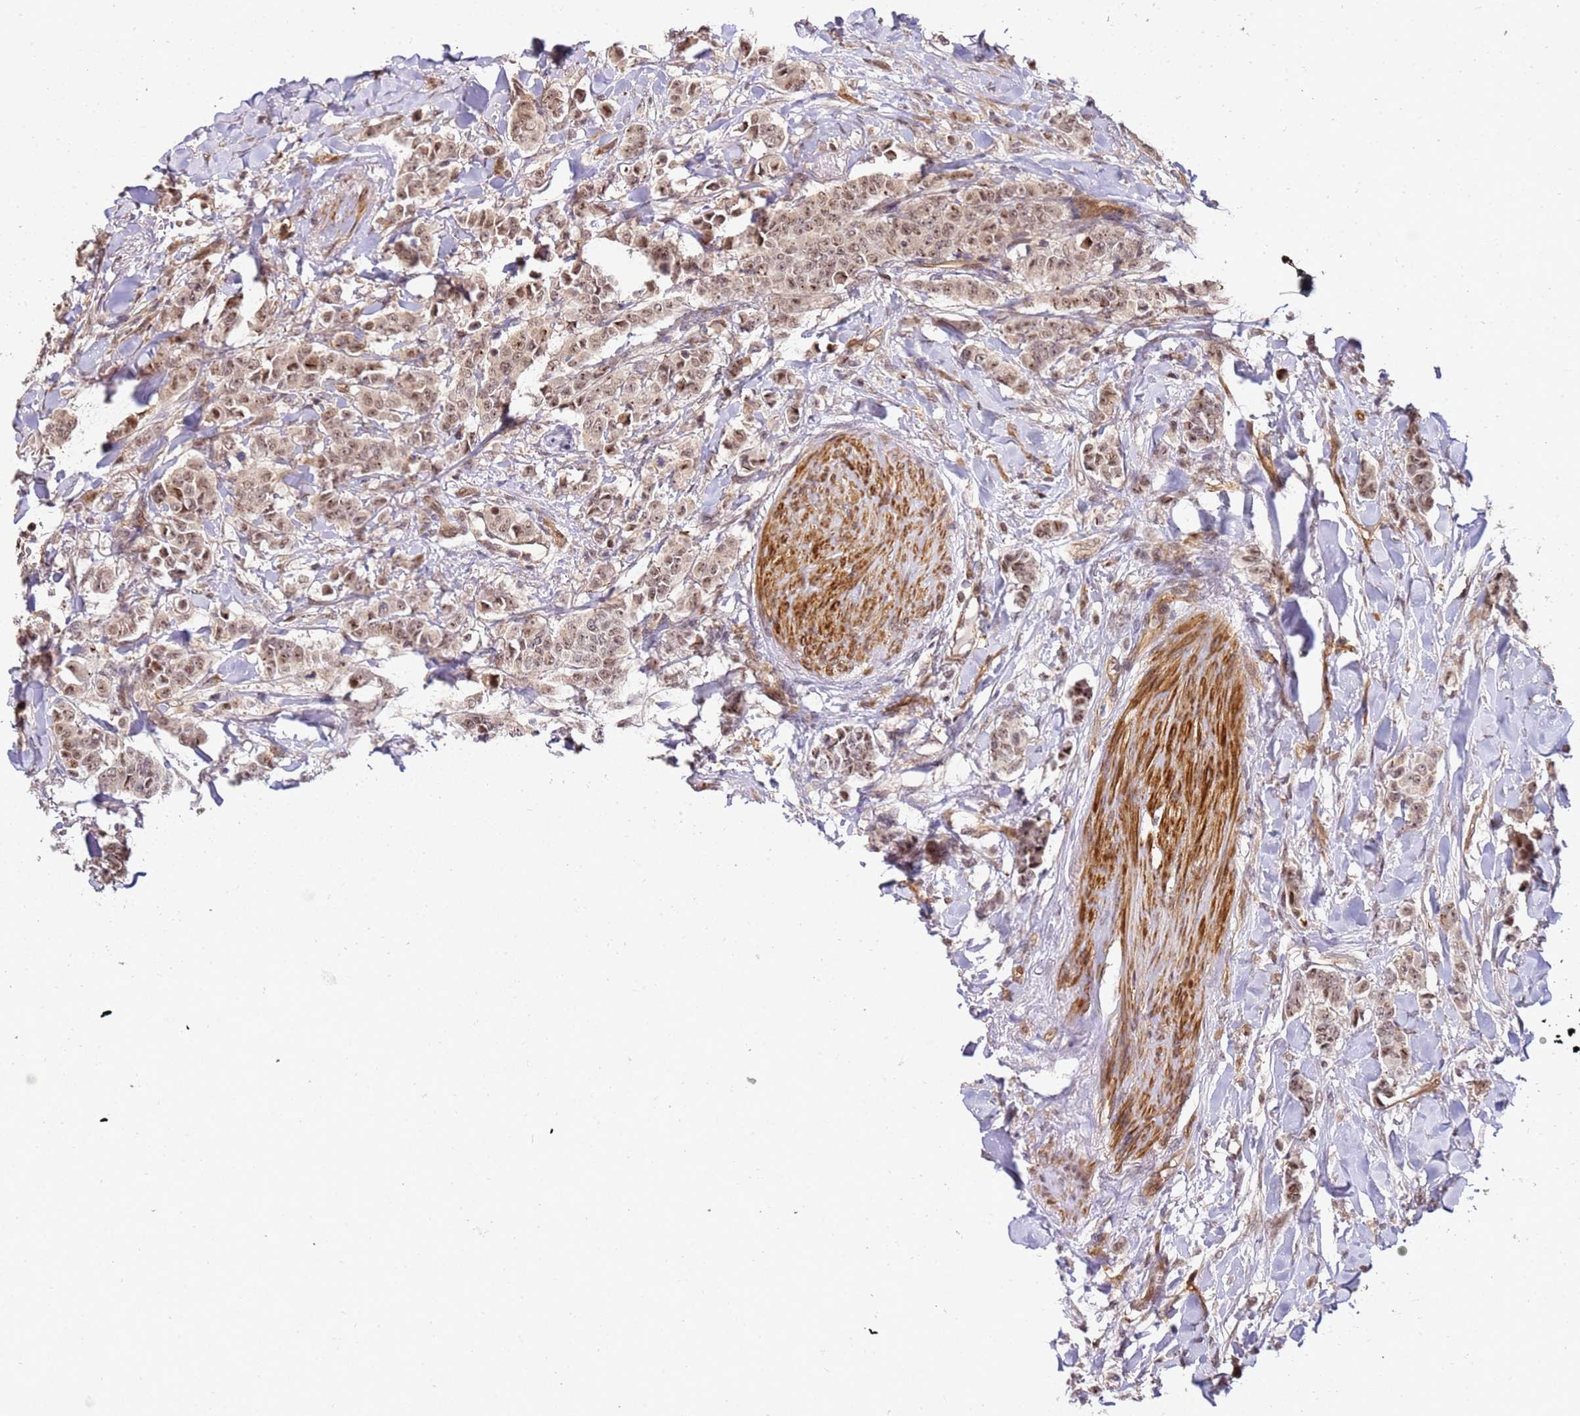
{"staining": {"intensity": "moderate", "quantity": ">75%", "location": "nuclear"}, "tissue": "breast cancer", "cell_type": "Tumor cells", "image_type": "cancer", "snomed": [{"axis": "morphology", "description": "Duct carcinoma"}, {"axis": "topography", "description": "Breast"}], "caption": "High-magnification brightfield microscopy of infiltrating ductal carcinoma (breast) stained with DAB (brown) and counterstained with hematoxylin (blue). tumor cells exhibit moderate nuclear expression is identified in about>75% of cells. (DAB = brown stain, brightfield microscopy at high magnification).", "gene": "ST18", "patient": {"sex": "female", "age": 40}}